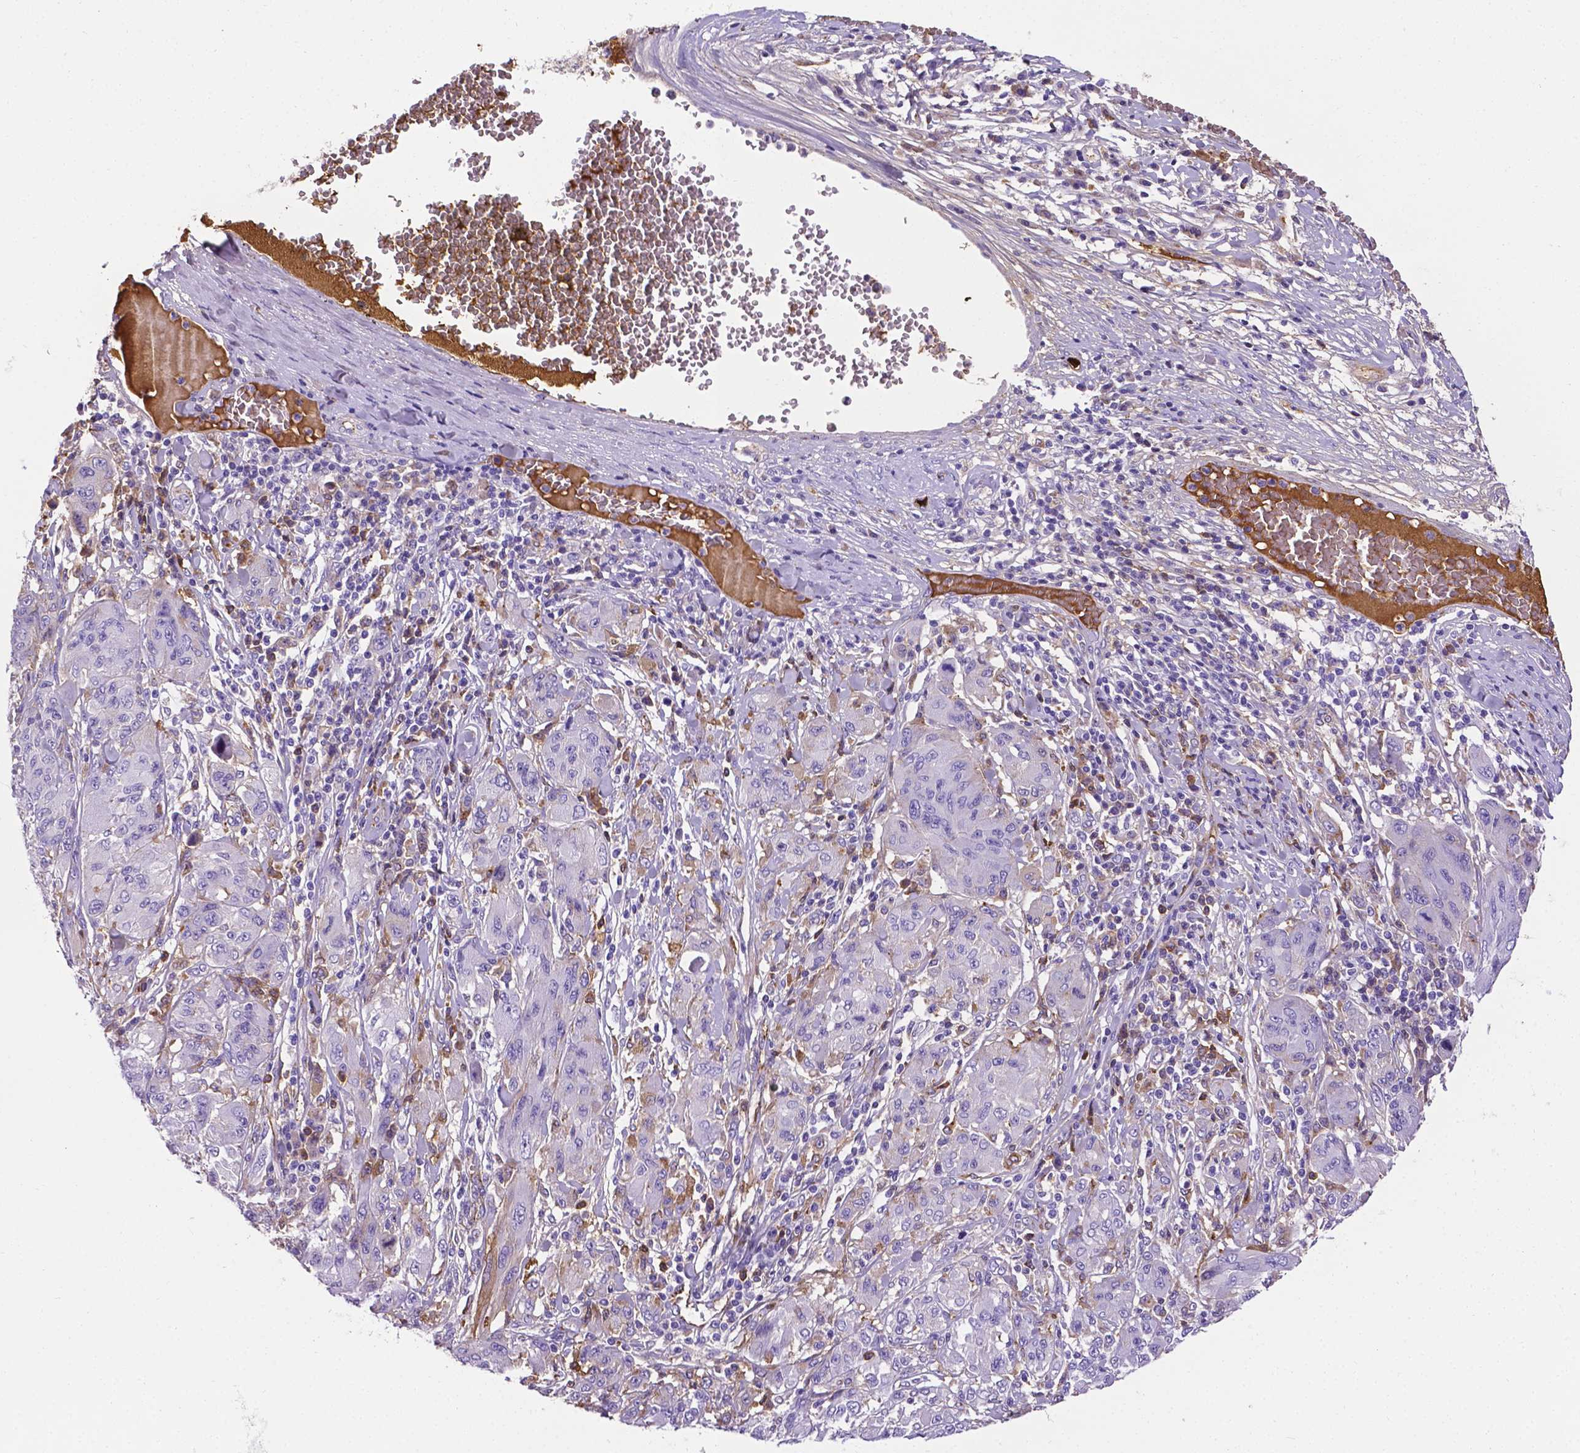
{"staining": {"intensity": "strong", "quantity": "<25%", "location": "cytoplasmic/membranous"}, "tissue": "melanoma", "cell_type": "Tumor cells", "image_type": "cancer", "snomed": [{"axis": "morphology", "description": "Malignant melanoma, NOS"}, {"axis": "topography", "description": "Skin"}], "caption": "Immunohistochemical staining of human melanoma demonstrates medium levels of strong cytoplasmic/membranous protein expression in approximately <25% of tumor cells. The staining is performed using DAB (3,3'-diaminobenzidine) brown chromogen to label protein expression. The nuclei are counter-stained blue using hematoxylin.", "gene": "APOE", "patient": {"sex": "female", "age": 91}}